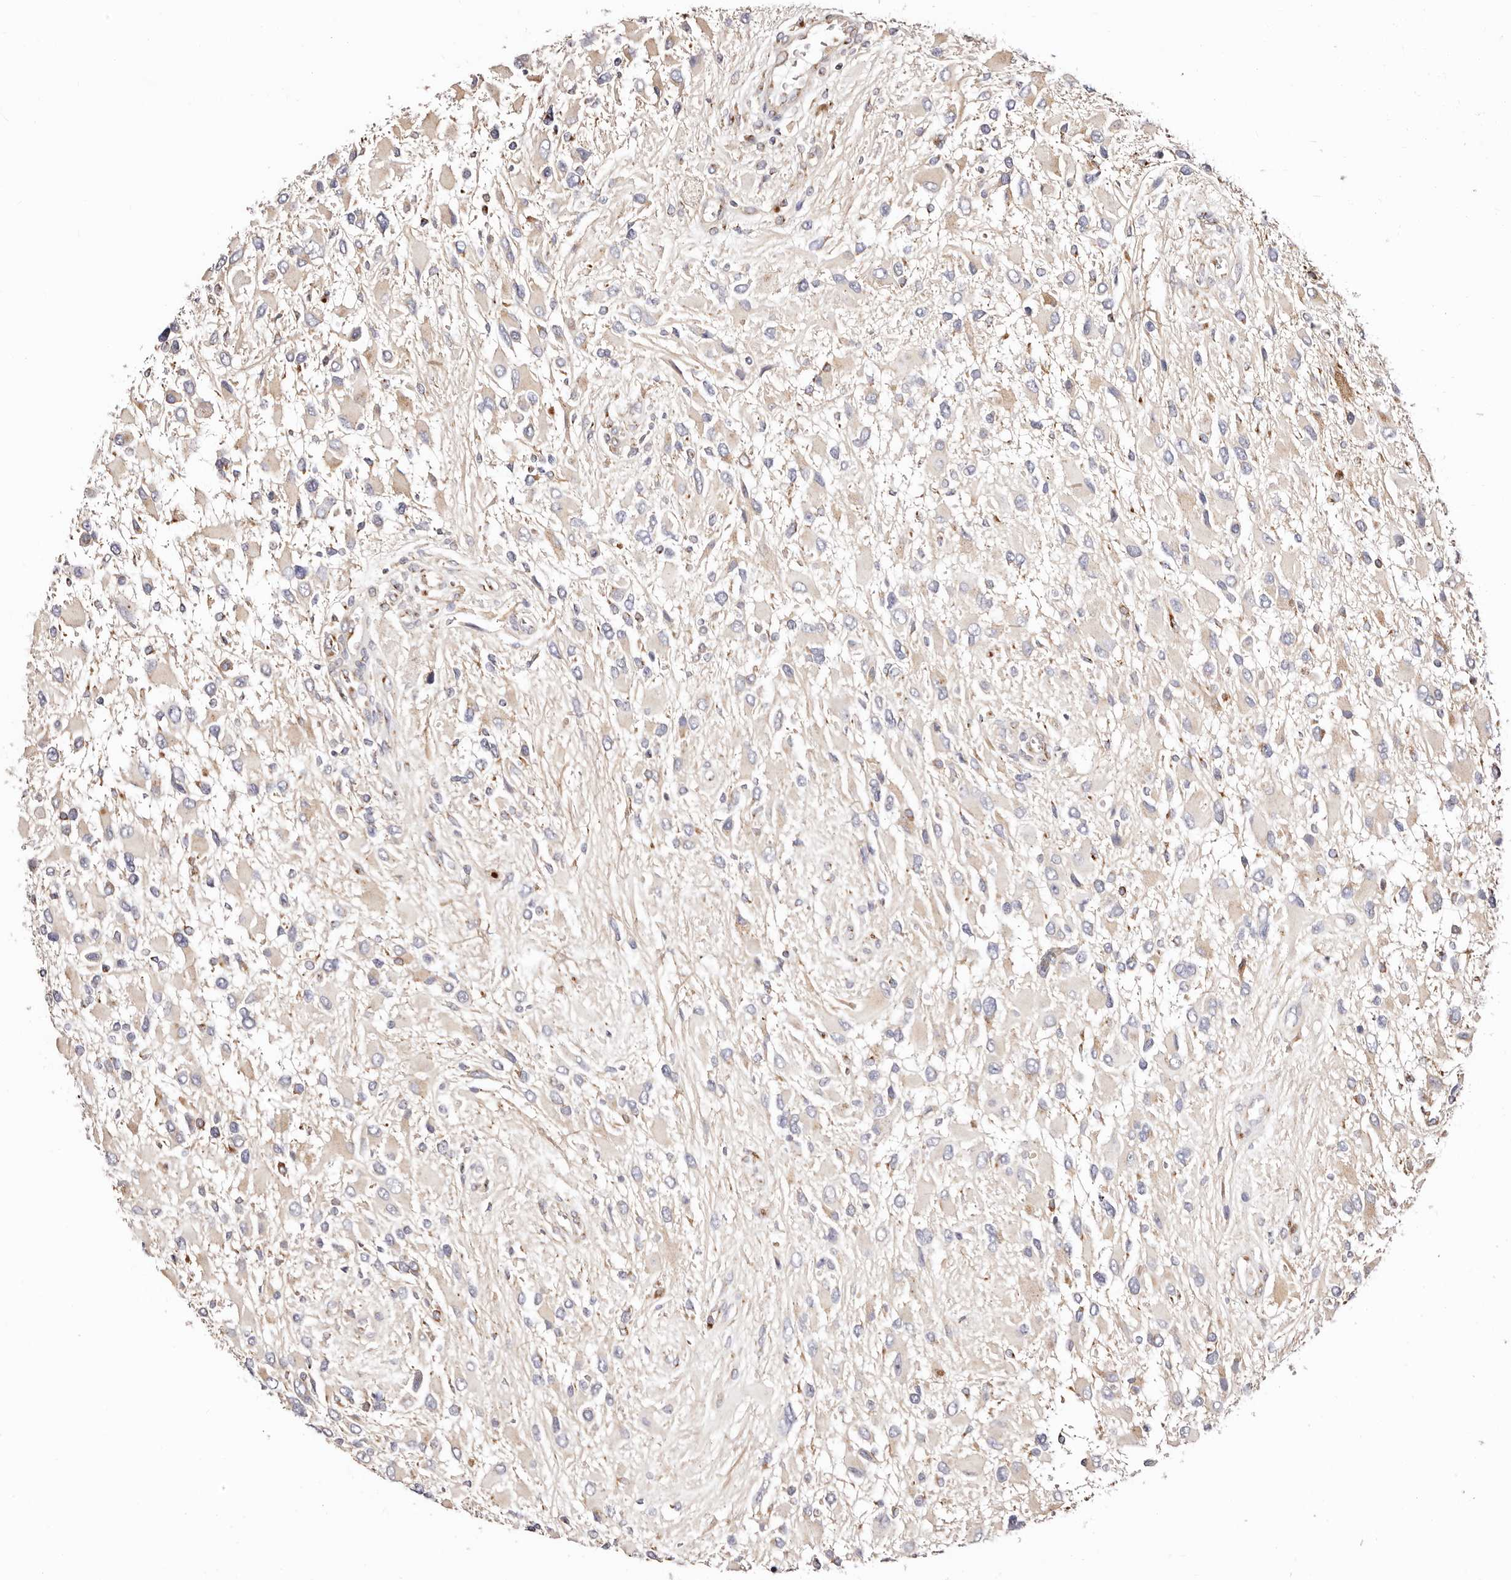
{"staining": {"intensity": "weak", "quantity": "<25%", "location": "cytoplasmic/membranous"}, "tissue": "glioma", "cell_type": "Tumor cells", "image_type": "cancer", "snomed": [{"axis": "morphology", "description": "Glioma, malignant, High grade"}, {"axis": "topography", "description": "Brain"}], "caption": "Tumor cells show no significant positivity in glioma.", "gene": "MAPK6", "patient": {"sex": "male", "age": 53}}